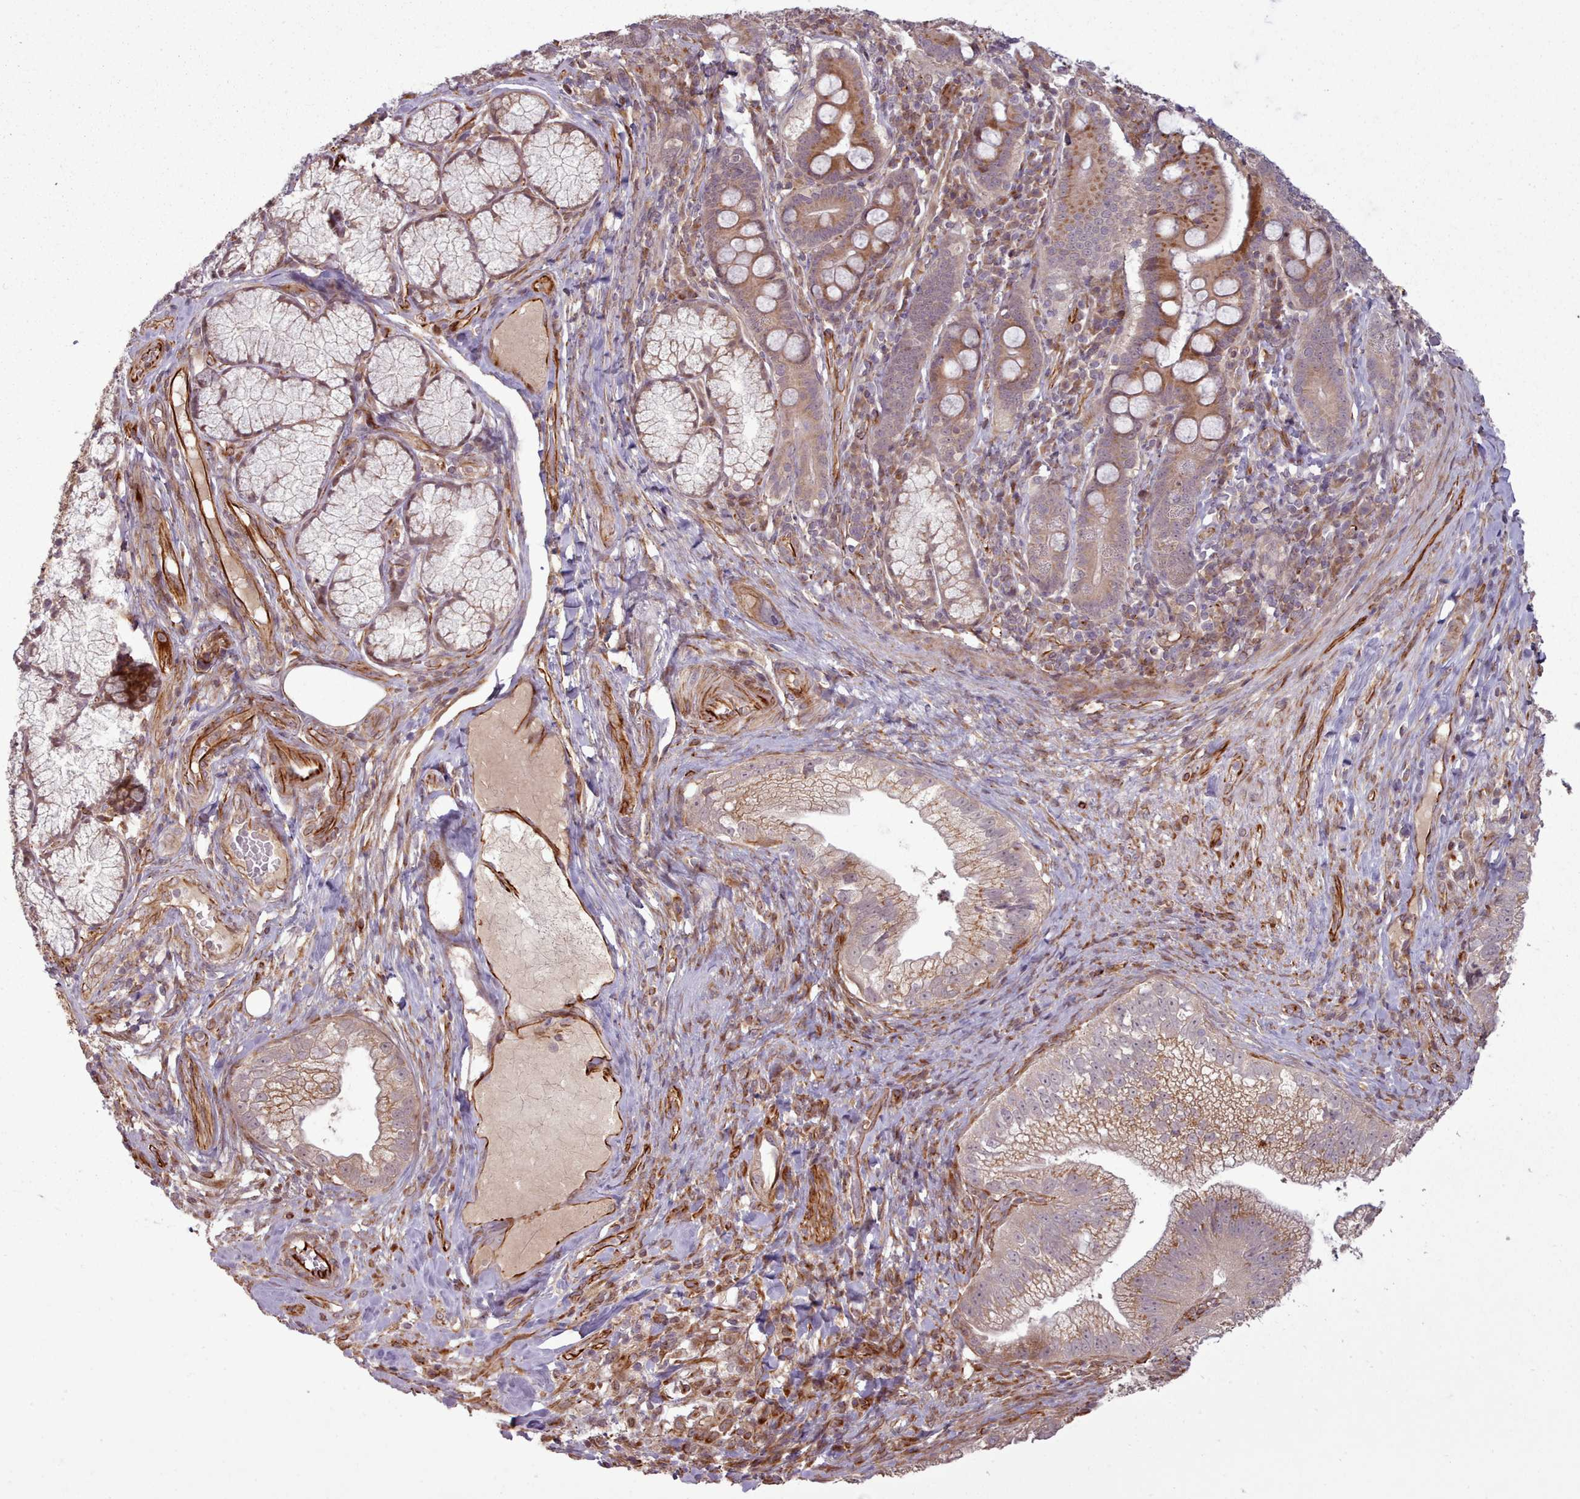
{"staining": {"intensity": "strong", "quantity": "25%-75%", "location": "cytoplasmic/membranous"}, "tissue": "pancreatic cancer", "cell_type": "Tumor cells", "image_type": "cancer", "snomed": [{"axis": "morphology", "description": "Adenocarcinoma, NOS"}, {"axis": "topography", "description": "Pancreas"}], "caption": "This micrograph reveals IHC staining of human pancreatic cancer, with high strong cytoplasmic/membranous expression in approximately 25%-75% of tumor cells.", "gene": "GBGT1", "patient": {"sex": "male", "age": 70}}